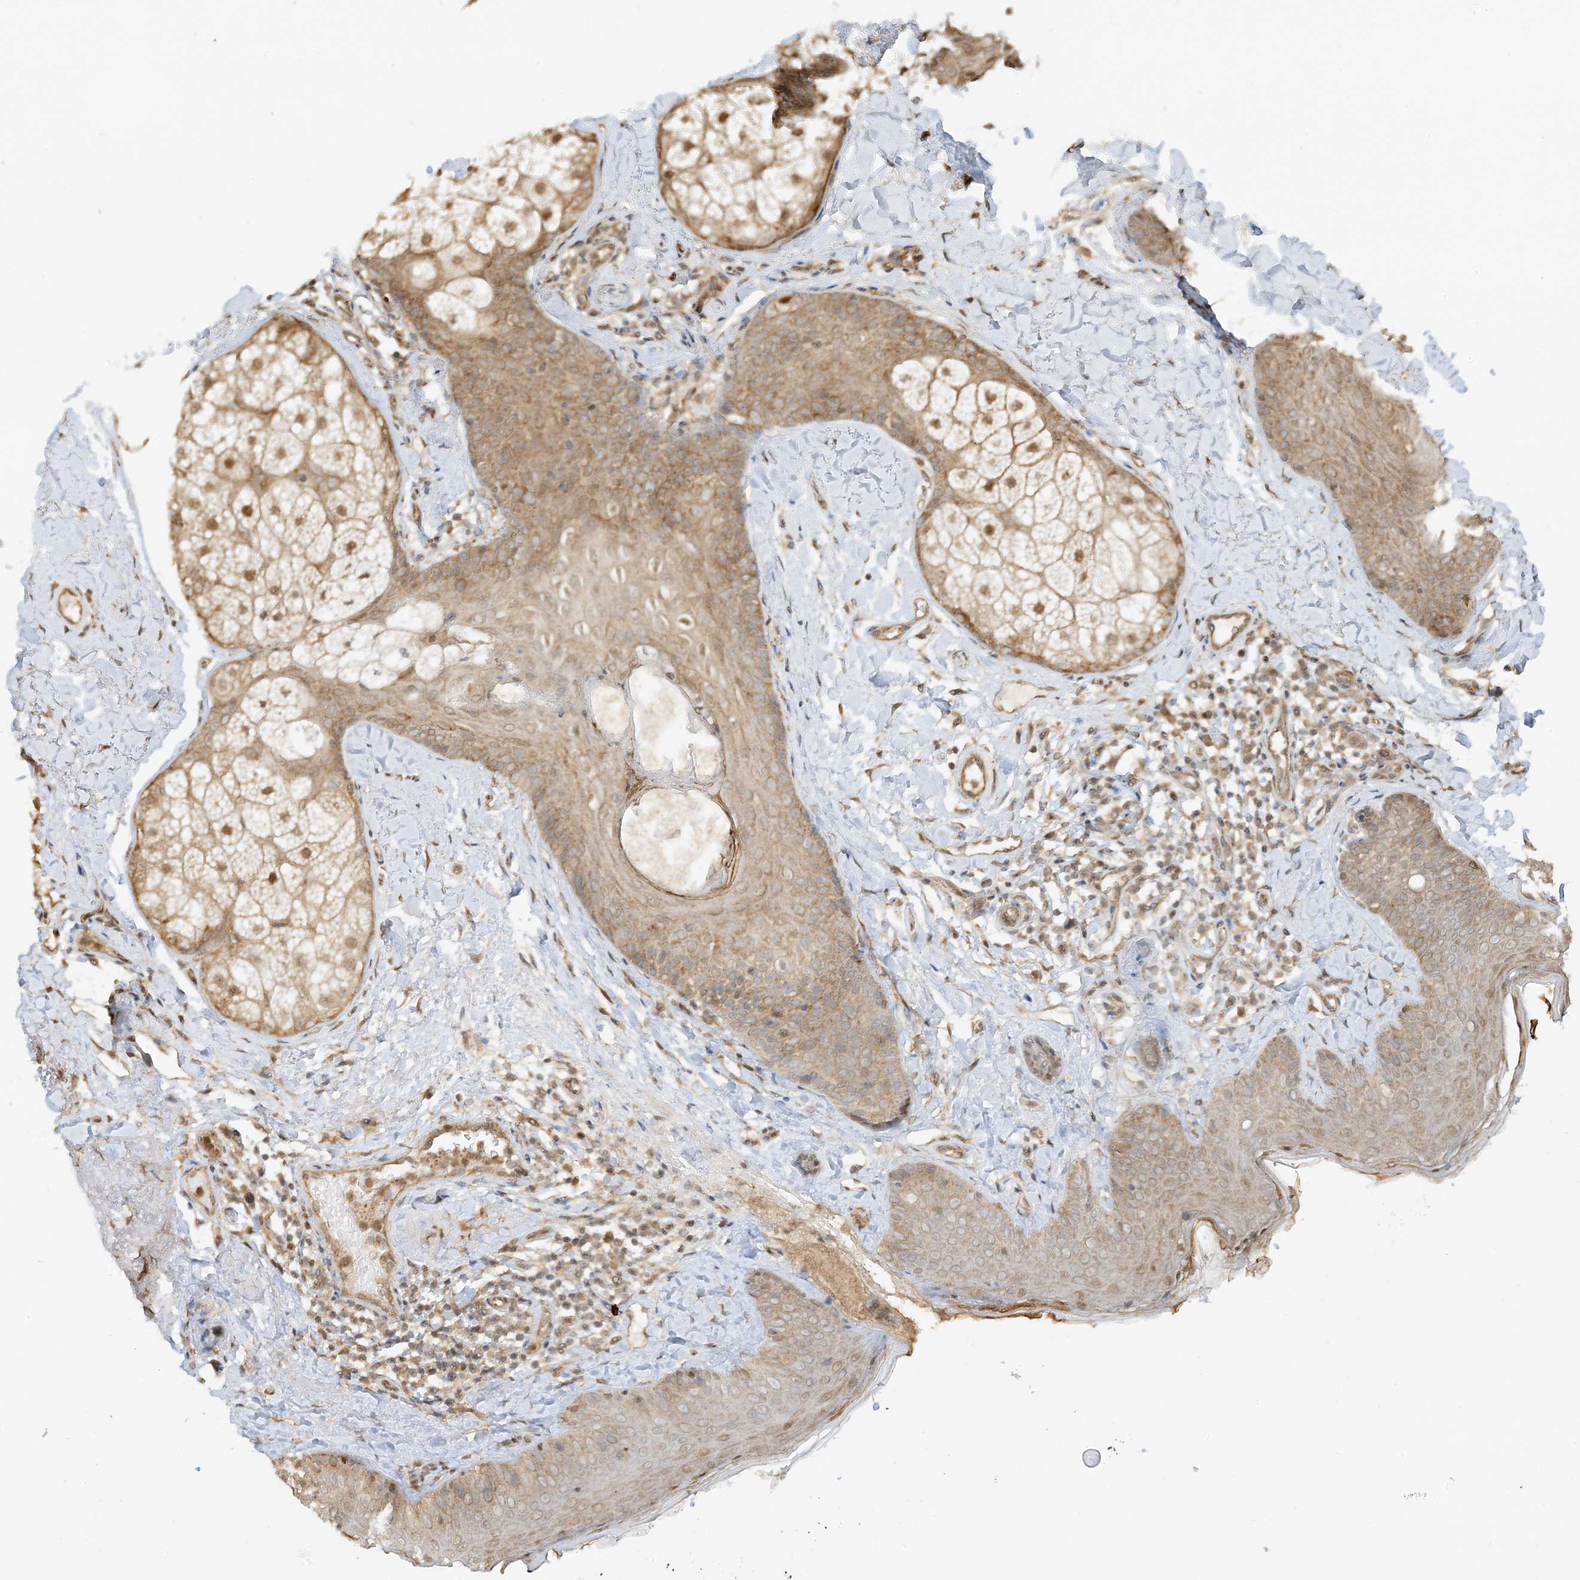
{"staining": {"intensity": "moderate", "quantity": ">75%", "location": "cytoplasmic/membranous"}, "tissue": "skin", "cell_type": "Fibroblasts", "image_type": "normal", "snomed": [{"axis": "morphology", "description": "Normal tissue, NOS"}, {"axis": "topography", "description": "Skin"}], "caption": "Protein staining by IHC demonstrates moderate cytoplasmic/membranous positivity in about >75% of fibroblasts in unremarkable skin.", "gene": "UBAP2L", "patient": {"sex": "male", "age": 57}}